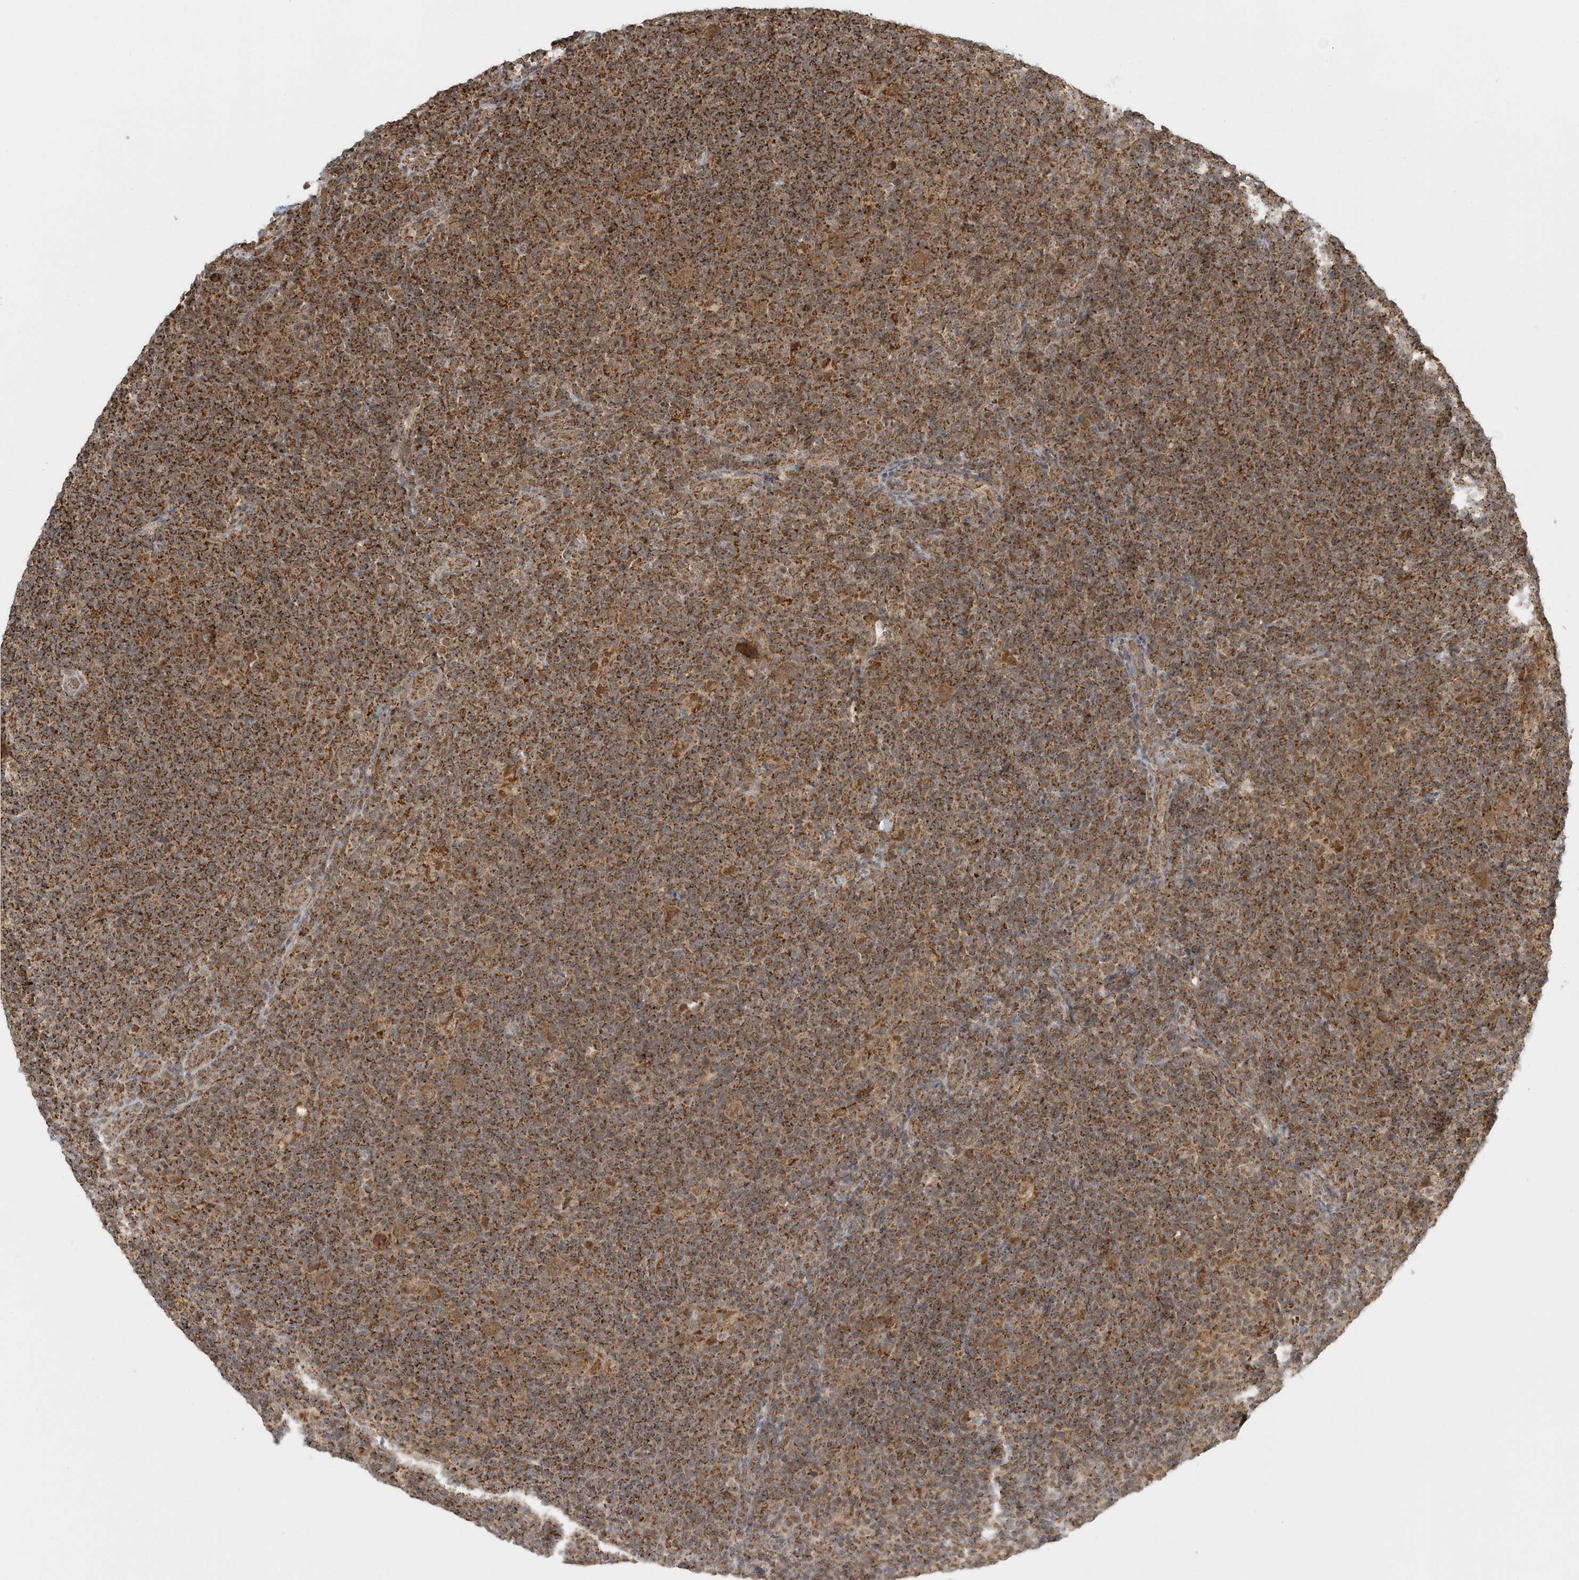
{"staining": {"intensity": "moderate", "quantity": ">75%", "location": "cytoplasmic/membranous"}, "tissue": "lymphoma", "cell_type": "Tumor cells", "image_type": "cancer", "snomed": [{"axis": "morphology", "description": "Hodgkin's disease, NOS"}, {"axis": "topography", "description": "Lymph node"}], "caption": "Brown immunohistochemical staining in human lymphoma exhibits moderate cytoplasmic/membranous expression in approximately >75% of tumor cells.", "gene": "PSMD6", "patient": {"sex": "female", "age": 57}}